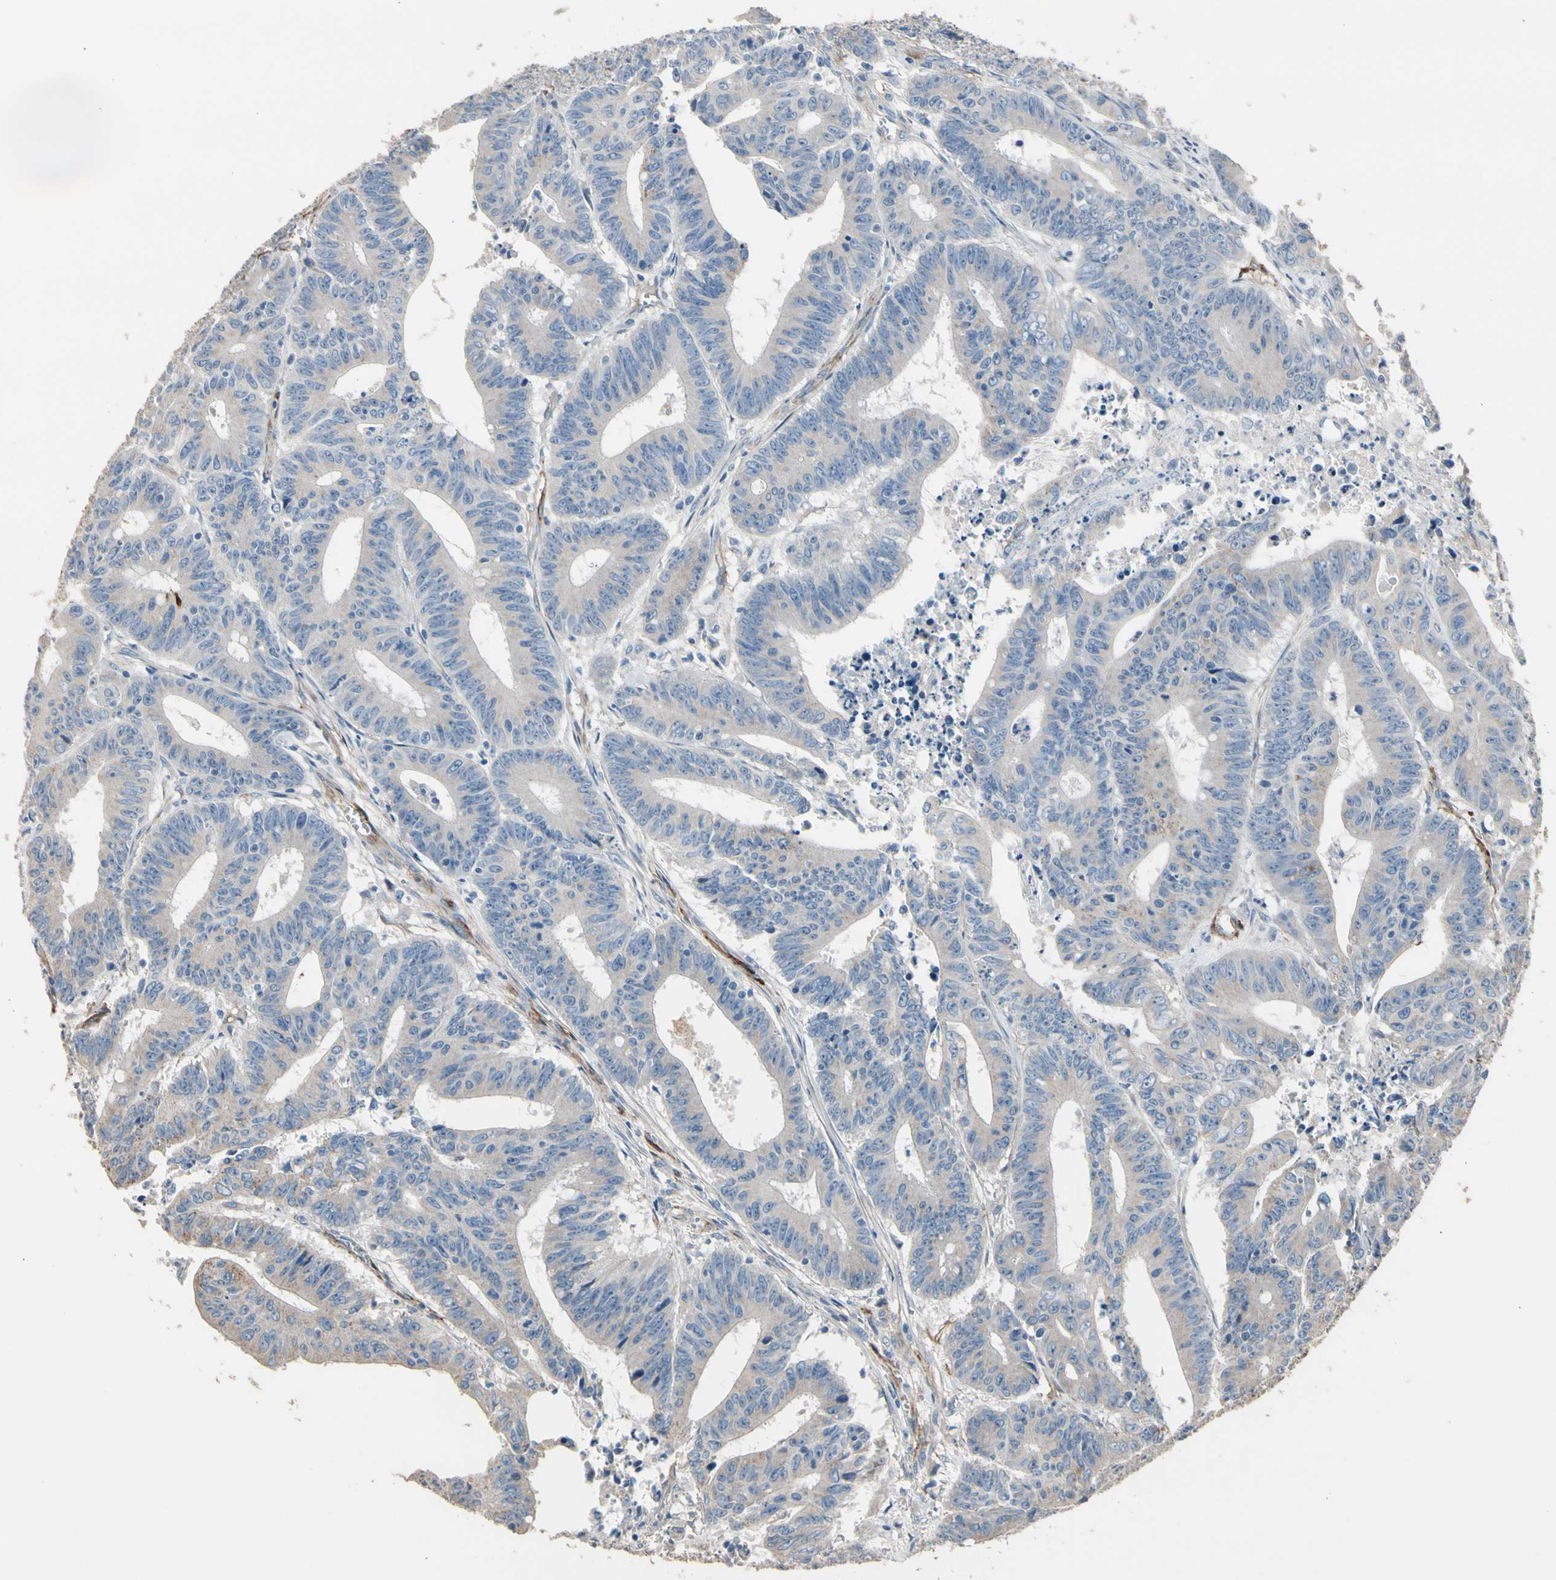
{"staining": {"intensity": "weak", "quantity": "25%-75%", "location": "cytoplasmic/membranous"}, "tissue": "colorectal cancer", "cell_type": "Tumor cells", "image_type": "cancer", "snomed": [{"axis": "morphology", "description": "Adenocarcinoma, NOS"}, {"axis": "topography", "description": "Colon"}], "caption": "Immunohistochemistry (IHC) of human colorectal adenocarcinoma reveals low levels of weak cytoplasmic/membranous staining in approximately 25%-75% of tumor cells.", "gene": "SUSD2", "patient": {"sex": "male", "age": 45}}